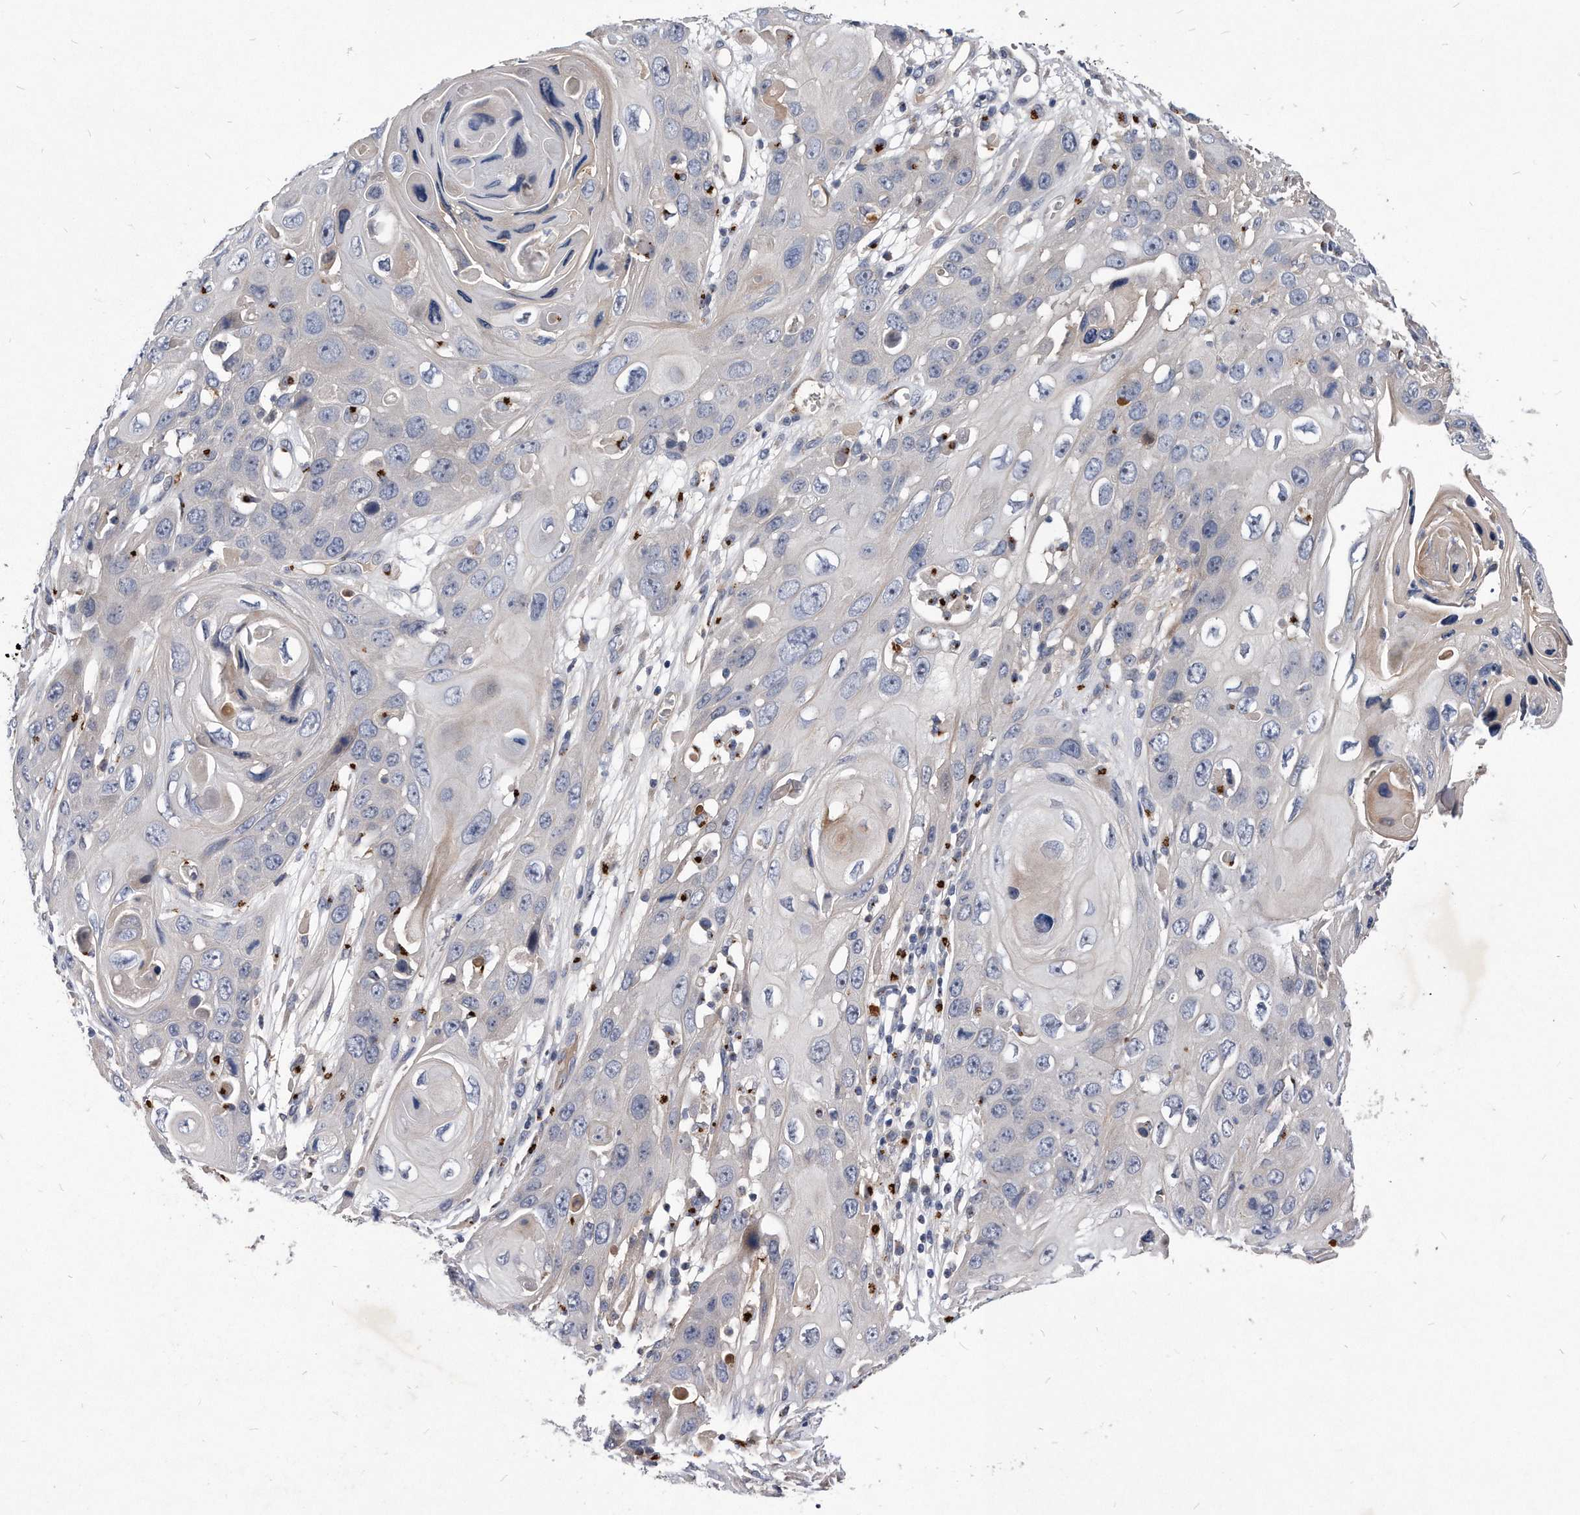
{"staining": {"intensity": "negative", "quantity": "none", "location": "none"}, "tissue": "skin cancer", "cell_type": "Tumor cells", "image_type": "cancer", "snomed": [{"axis": "morphology", "description": "Squamous cell carcinoma, NOS"}, {"axis": "topography", "description": "Skin"}], "caption": "This is a photomicrograph of immunohistochemistry staining of squamous cell carcinoma (skin), which shows no expression in tumor cells. (DAB IHC visualized using brightfield microscopy, high magnification).", "gene": "MGAT4A", "patient": {"sex": "male", "age": 55}}